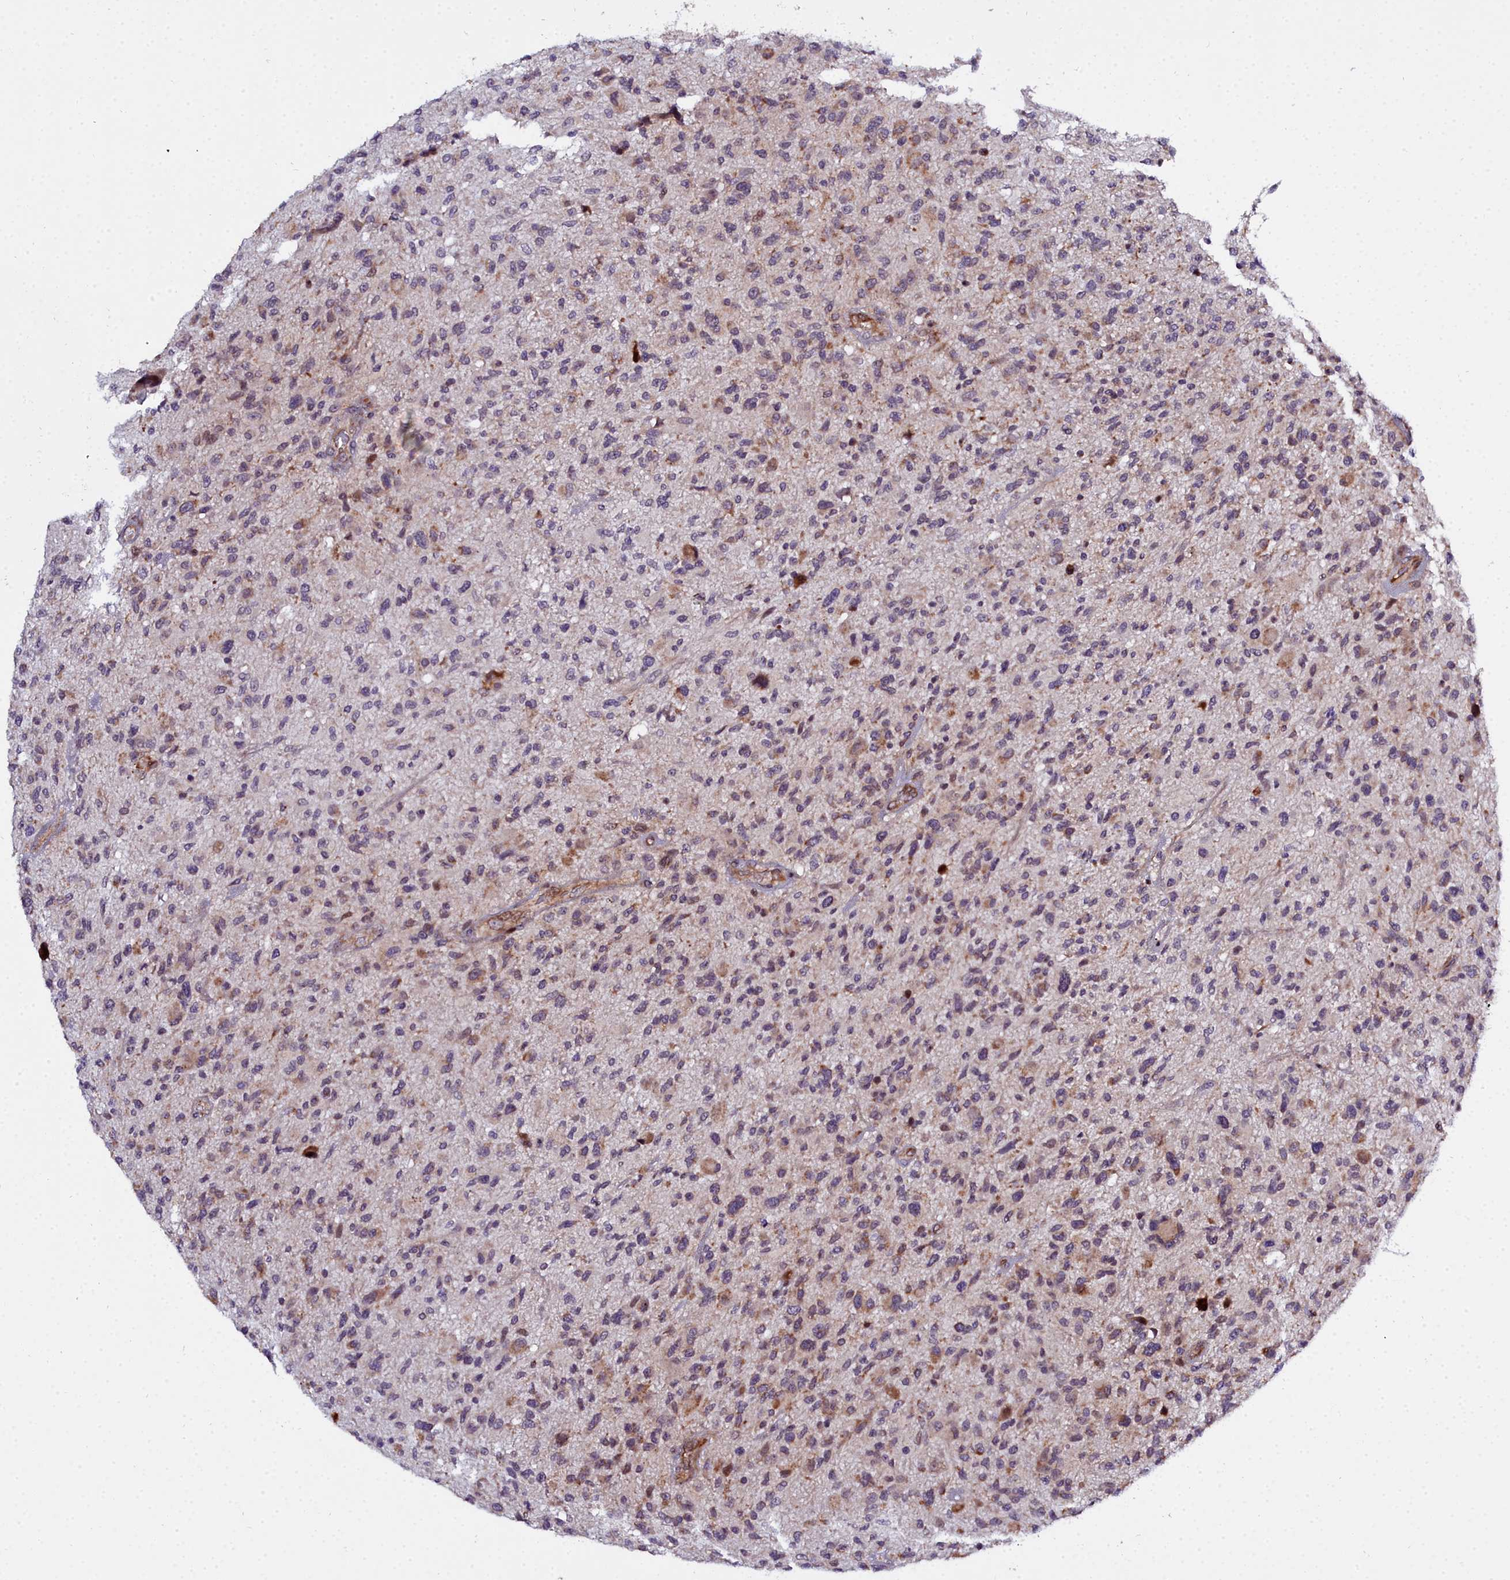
{"staining": {"intensity": "weak", "quantity": "25%-75%", "location": "cytoplasmic/membranous,nuclear"}, "tissue": "glioma", "cell_type": "Tumor cells", "image_type": "cancer", "snomed": [{"axis": "morphology", "description": "Glioma, malignant, High grade"}, {"axis": "topography", "description": "Brain"}], "caption": "IHC (DAB) staining of human malignant glioma (high-grade) reveals weak cytoplasmic/membranous and nuclear protein positivity in about 25%-75% of tumor cells. (brown staining indicates protein expression, while blue staining denotes nuclei).", "gene": "MRPS11", "patient": {"sex": "male", "age": 47}}